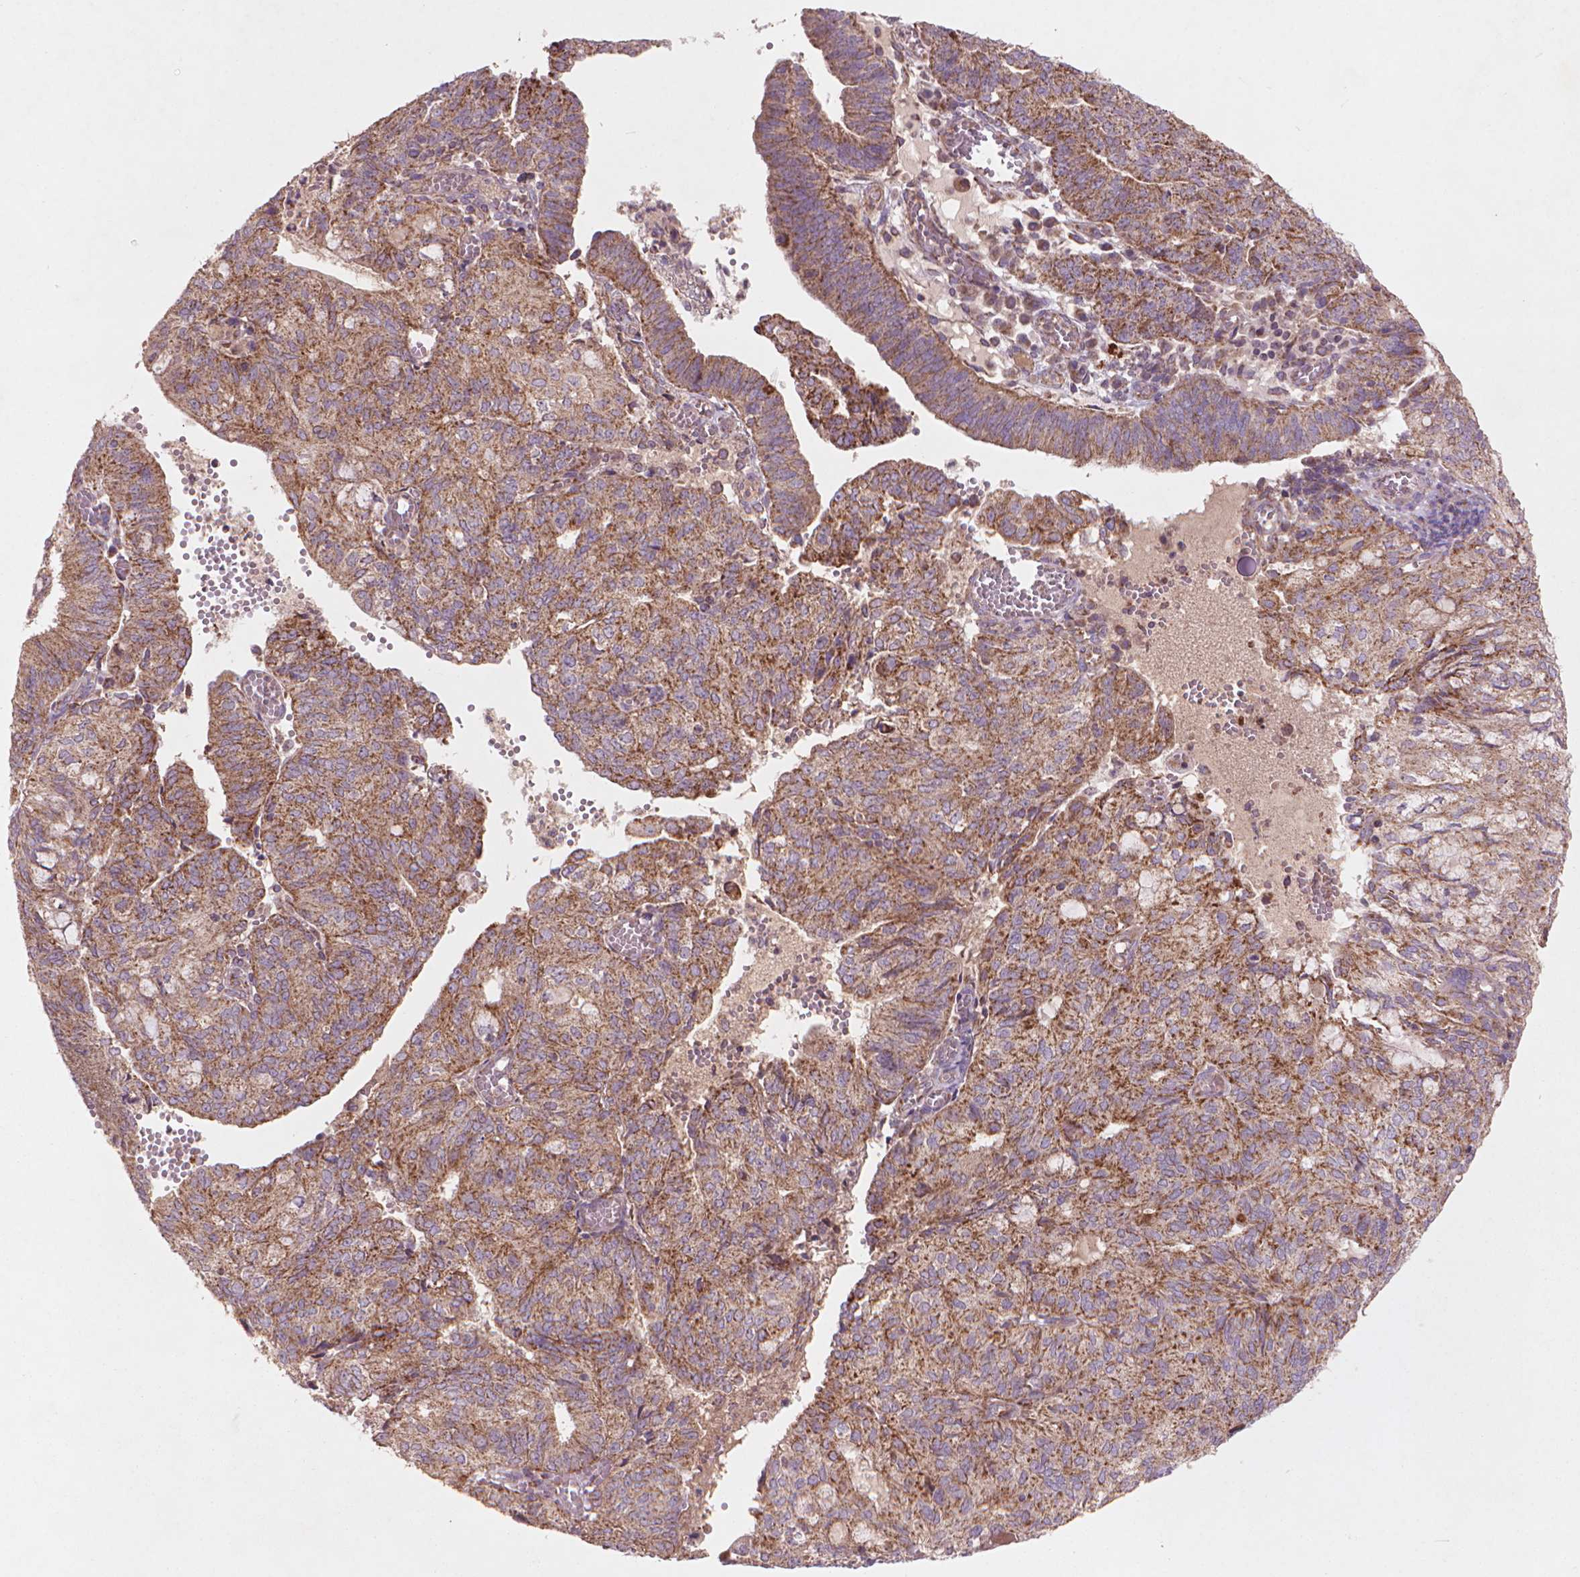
{"staining": {"intensity": "moderate", "quantity": ">75%", "location": "cytoplasmic/membranous"}, "tissue": "endometrial cancer", "cell_type": "Tumor cells", "image_type": "cancer", "snomed": [{"axis": "morphology", "description": "Adenocarcinoma, NOS"}, {"axis": "topography", "description": "Endometrium"}], "caption": "DAB immunohistochemical staining of endometrial cancer (adenocarcinoma) exhibits moderate cytoplasmic/membranous protein expression in about >75% of tumor cells.", "gene": "NLRX1", "patient": {"sex": "female", "age": 82}}